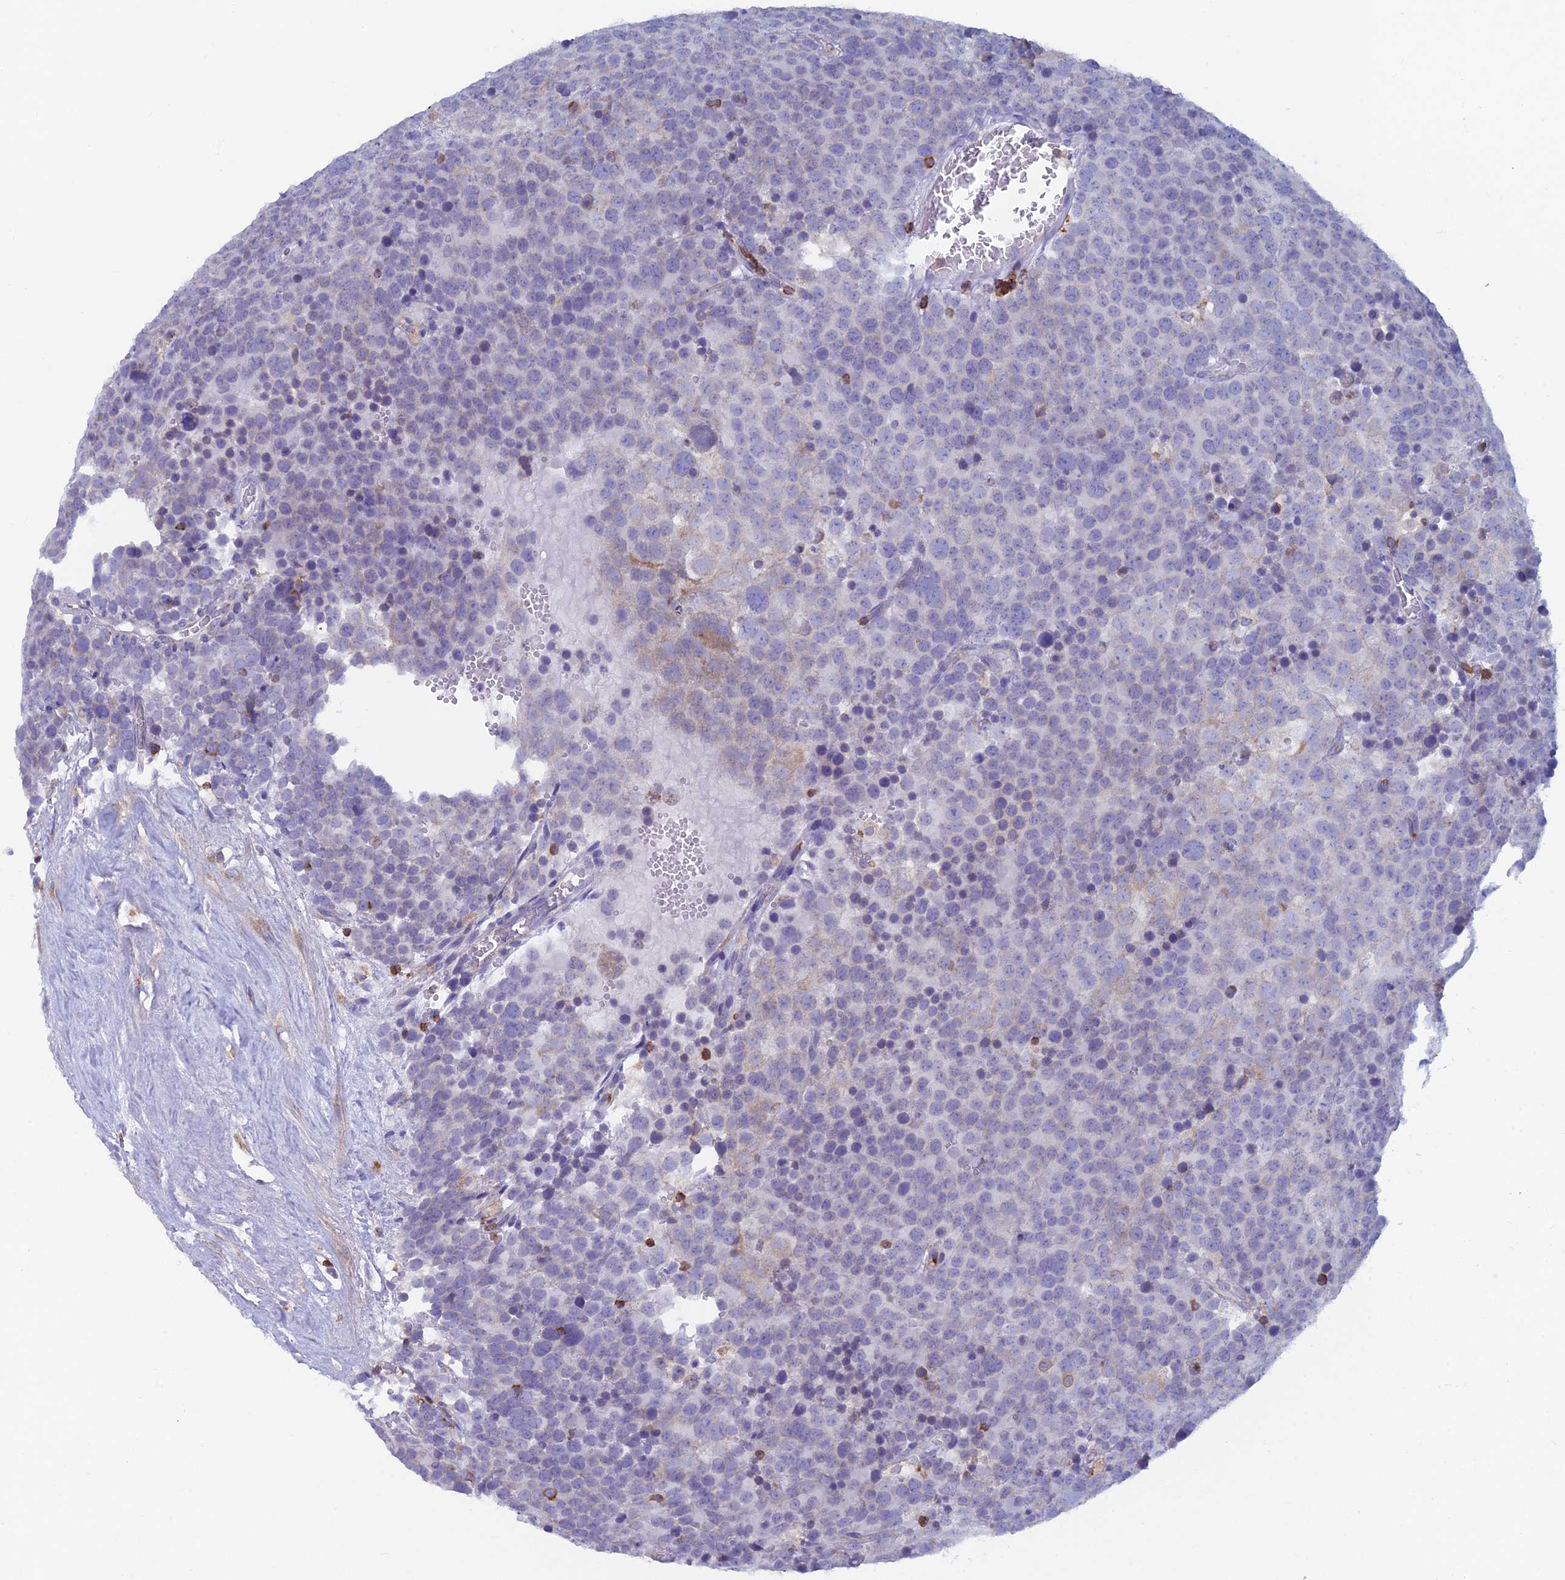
{"staining": {"intensity": "negative", "quantity": "none", "location": "none"}, "tissue": "testis cancer", "cell_type": "Tumor cells", "image_type": "cancer", "snomed": [{"axis": "morphology", "description": "Seminoma, NOS"}, {"axis": "topography", "description": "Testis"}], "caption": "Immunohistochemistry (IHC) micrograph of seminoma (testis) stained for a protein (brown), which exhibits no expression in tumor cells.", "gene": "ABI3BP", "patient": {"sex": "male", "age": 71}}